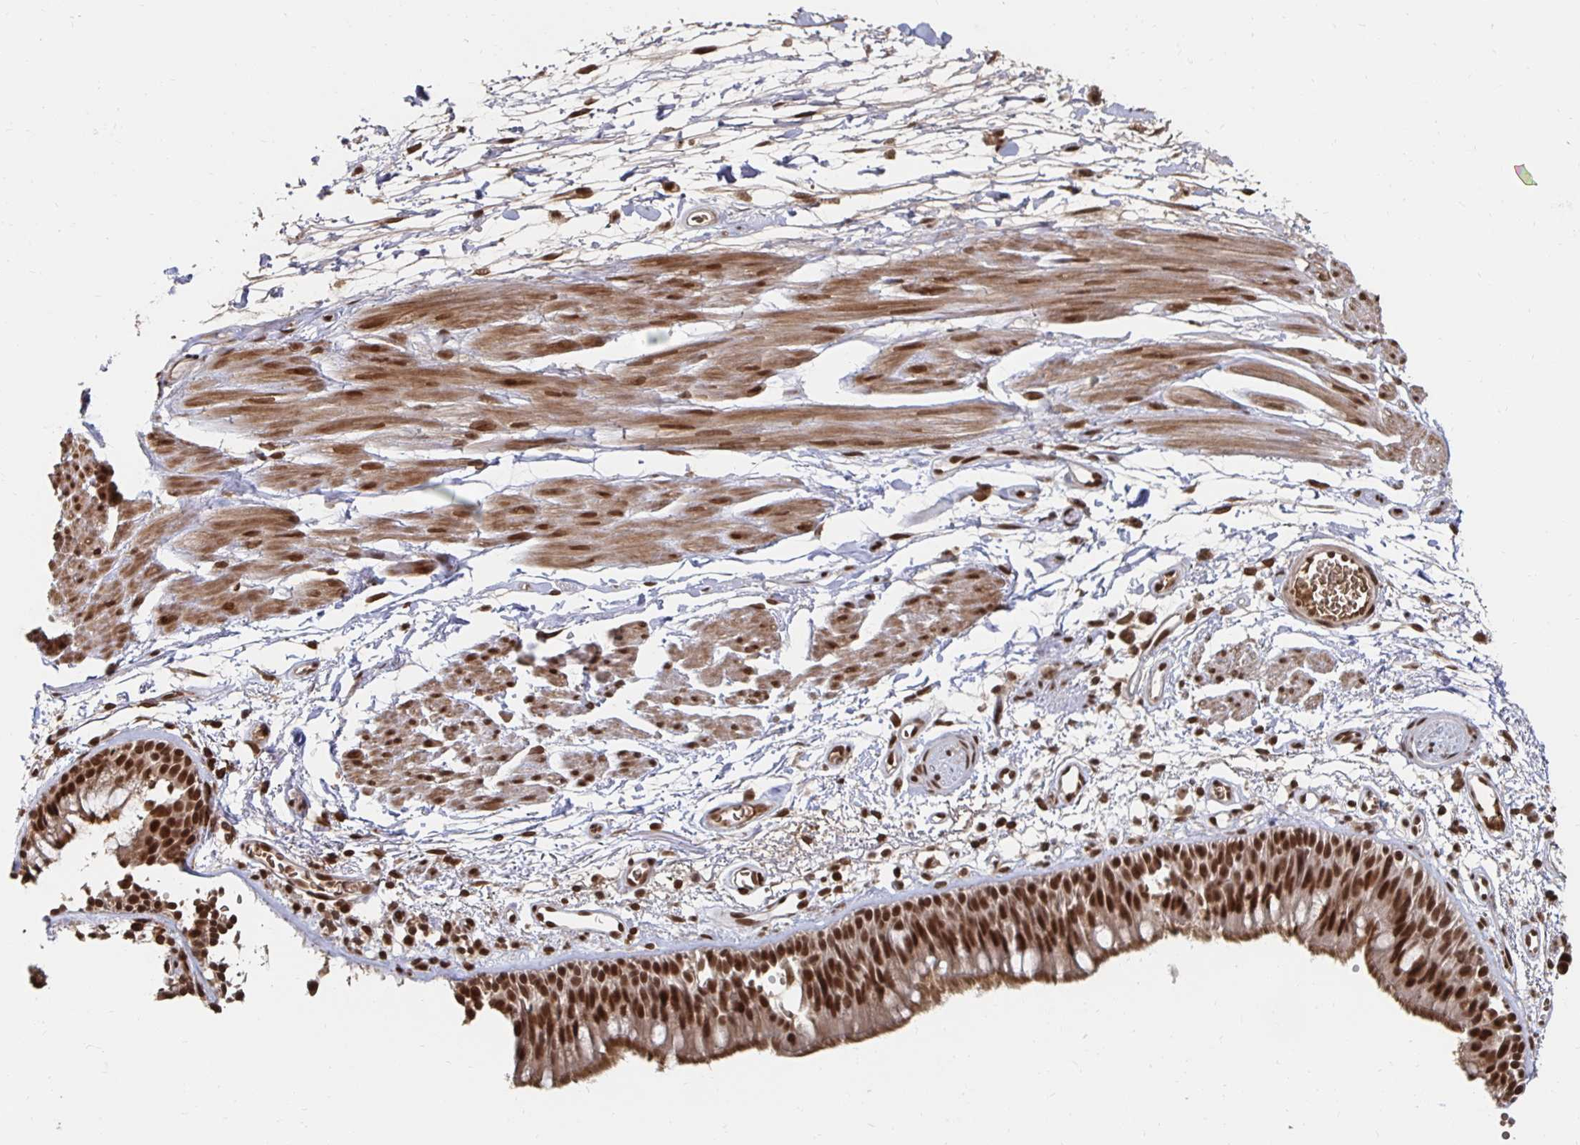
{"staining": {"intensity": "strong", "quantity": ">75%", "location": "nuclear"}, "tissue": "bronchus", "cell_type": "Respiratory epithelial cells", "image_type": "normal", "snomed": [{"axis": "morphology", "description": "Normal tissue, NOS"}, {"axis": "morphology", "description": "Squamous cell carcinoma, NOS"}, {"axis": "topography", "description": "Cartilage tissue"}, {"axis": "topography", "description": "Bronchus"}, {"axis": "topography", "description": "Lung"}], "caption": "Brown immunohistochemical staining in normal human bronchus reveals strong nuclear expression in approximately >75% of respiratory epithelial cells. Using DAB (brown) and hematoxylin (blue) stains, captured at high magnification using brightfield microscopy.", "gene": "GTF3C6", "patient": {"sex": "male", "age": 66}}